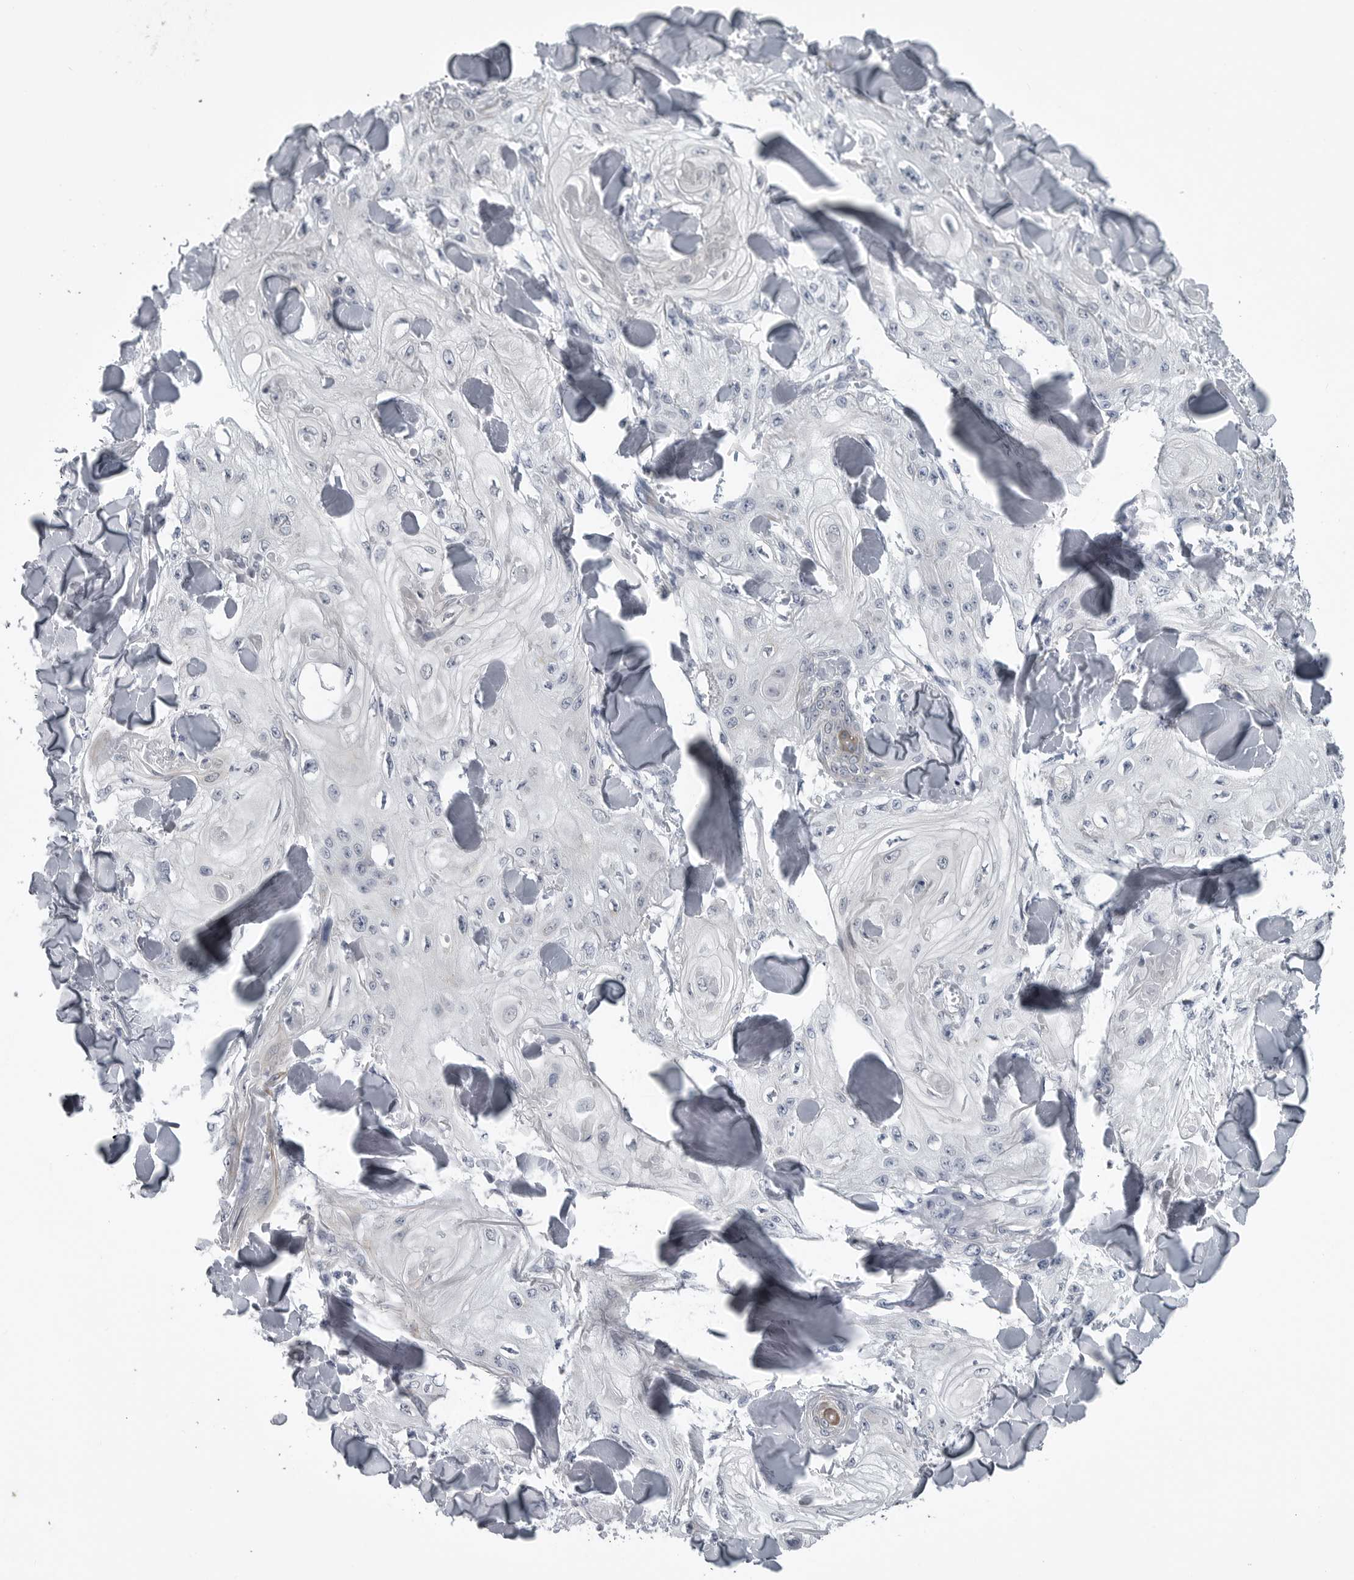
{"staining": {"intensity": "negative", "quantity": "none", "location": "none"}, "tissue": "skin cancer", "cell_type": "Tumor cells", "image_type": "cancer", "snomed": [{"axis": "morphology", "description": "Squamous cell carcinoma, NOS"}, {"axis": "topography", "description": "Skin"}], "caption": "Protein analysis of skin squamous cell carcinoma reveals no significant positivity in tumor cells. The staining is performed using DAB brown chromogen with nuclei counter-stained in using hematoxylin.", "gene": "MYOC", "patient": {"sex": "male", "age": 74}}